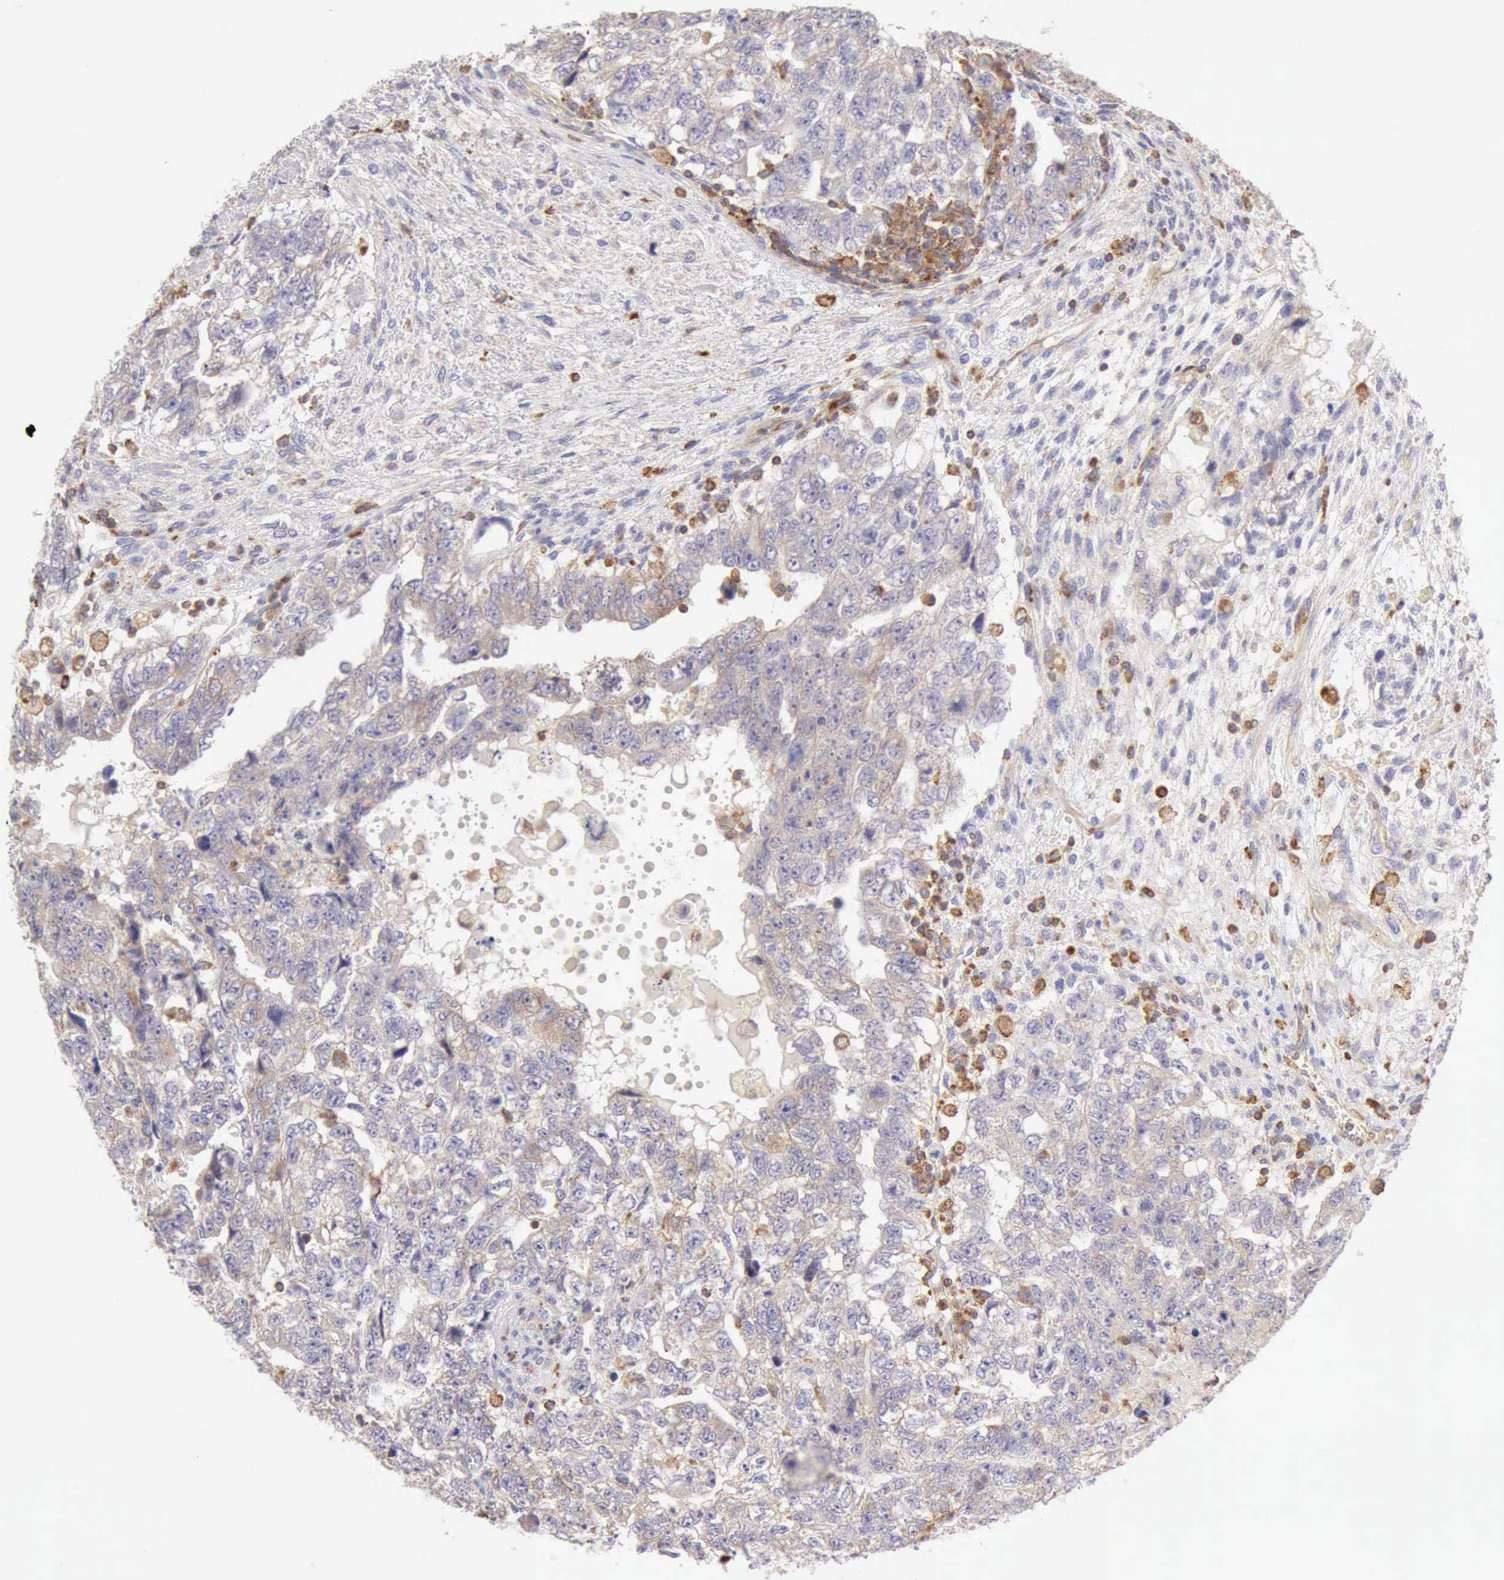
{"staining": {"intensity": "weak", "quantity": ">75%", "location": "cytoplasmic/membranous"}, "tissue": "testis cancer", "cell_type": "Tumor cells", "image_type": "cancer", "snomed": [{"axis": "morphology", "description": "Carcinoma, Embryonal, NOS"}, {"axis": "topography", "description": "Testis"}], "caption": "Immunohistochemical staining of embryonal carcinoma (testis) shows low levels of weak cytoplasmic/membranous protein expression in about >75% of tumor cells.", "gene": "ARHGAP4", "patient": {"sex": "male", "age": 36}}